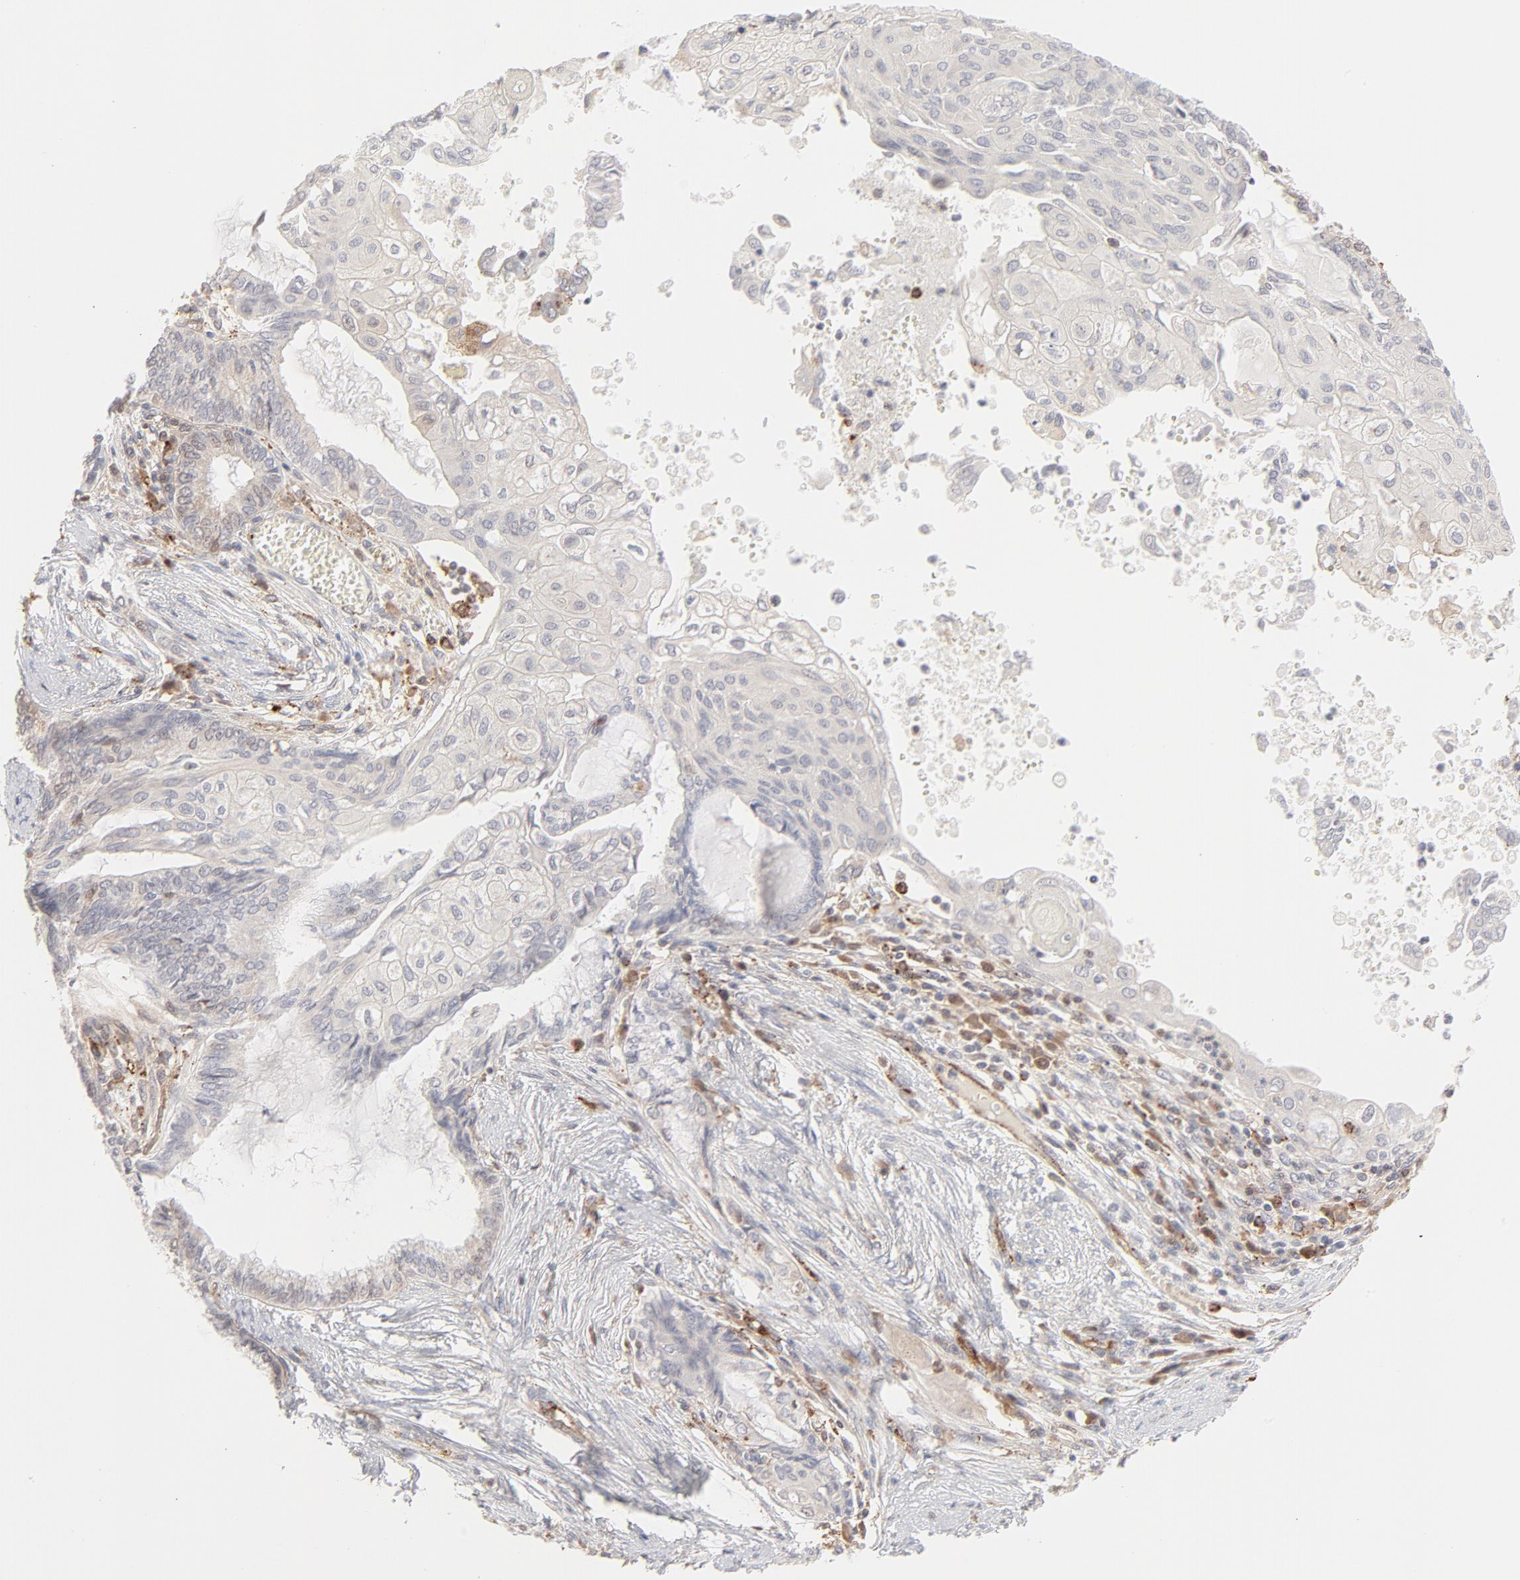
{"staining": {"intensity": "negative", "quantity": "none", "location": "none"}, "tissue": "endometrial cancer", "cell_type": "Tumor cells", "image_type": "cancer", "snomed": [{"axis": "morphology", "description": "Adenocarcinoma, NOS"}, {"axis": "topography", "description": "Endometrium"}], "caption": "This is a photomicrograph of immunohistochemistry staining of adenocarcinoma (endometrial), which shows no expression in tumor cells.", "gene": "CDK6", "patient": {"sex": "female", "age": 79}}